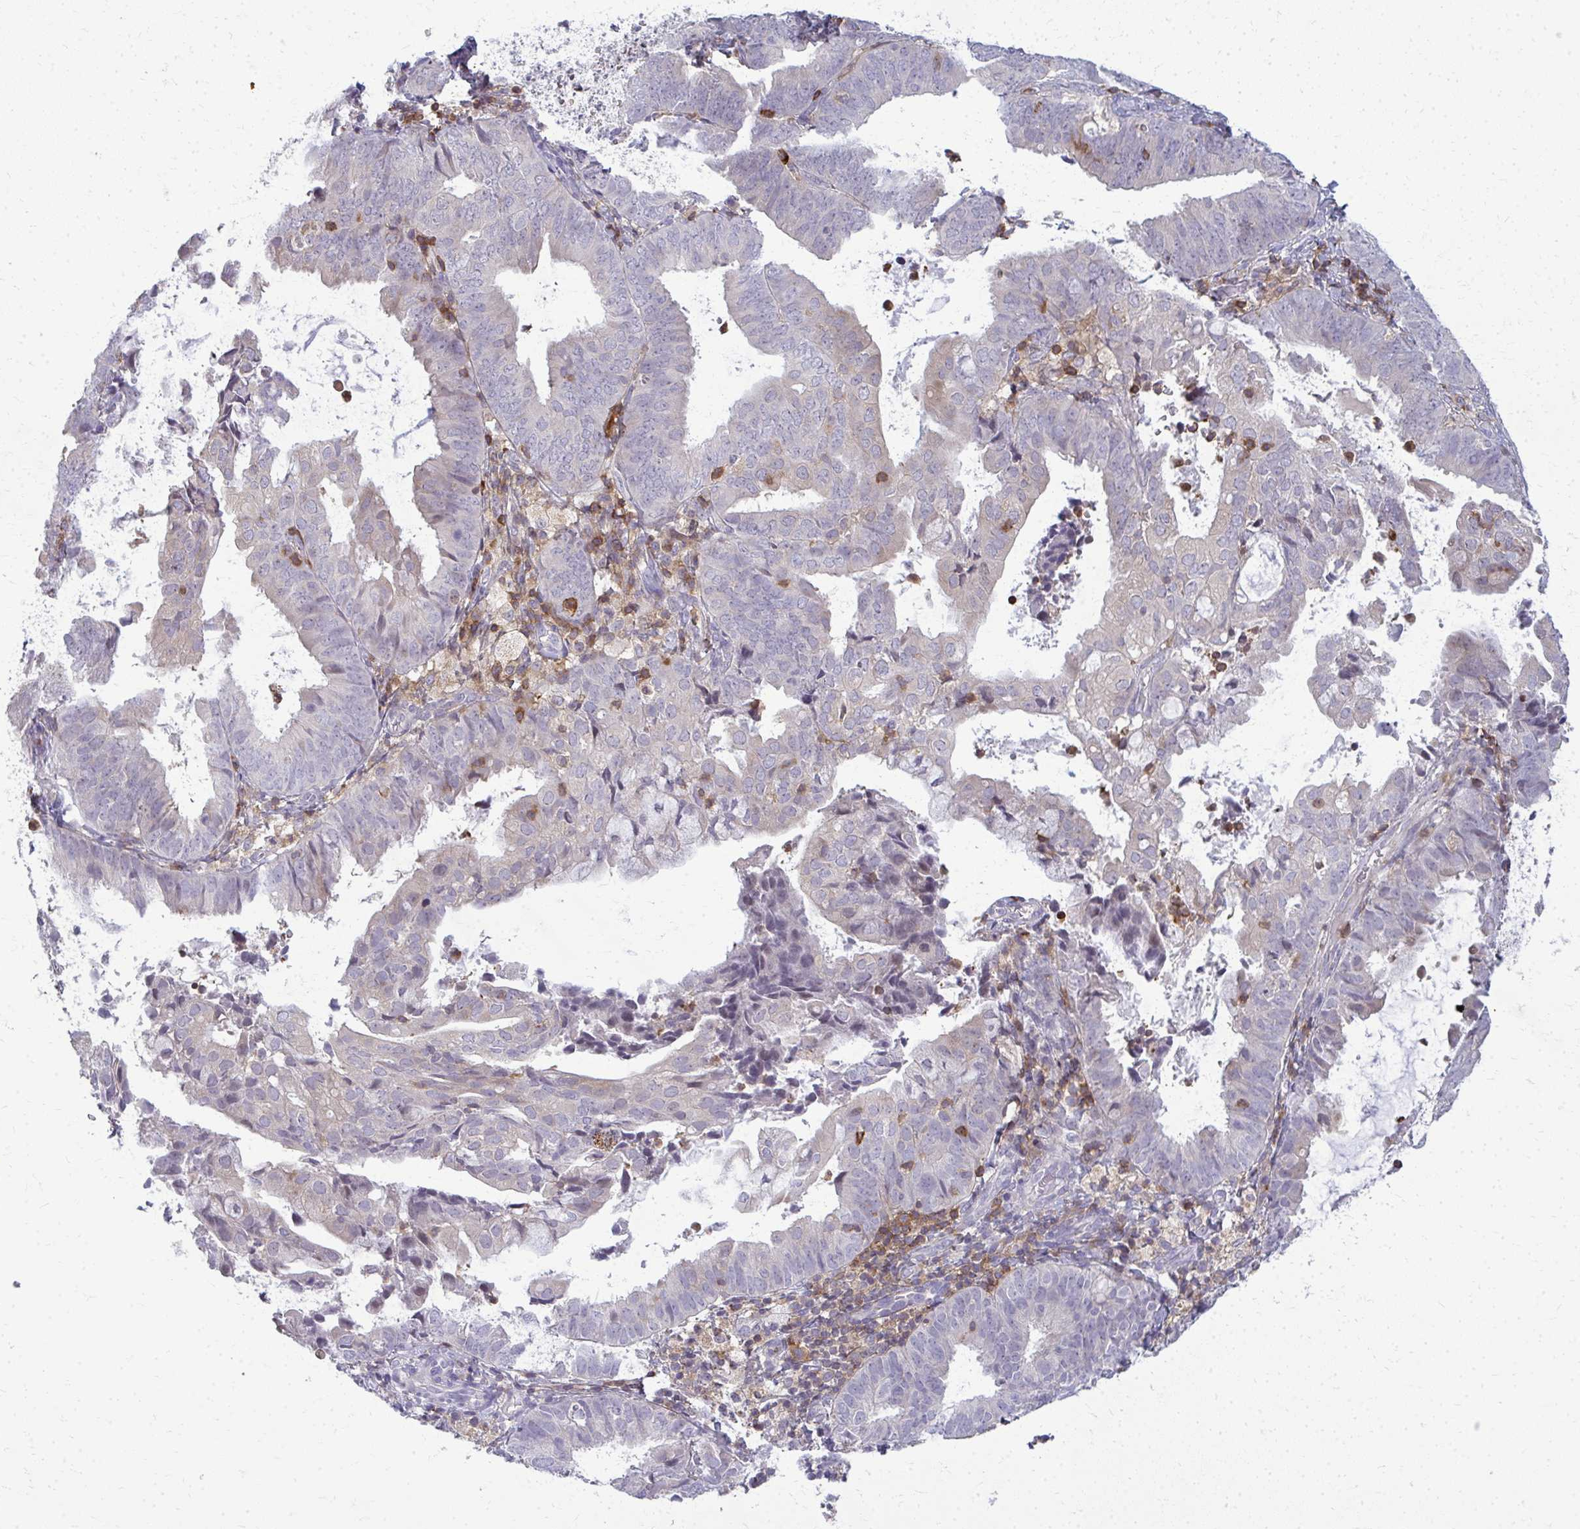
{"staining": {"intensity": "negative", "quantity": "none", "location": "none"}, "tissue": "endometrial cancer", "cell_type": "Tumor cells", "image_type": "cancer", "snomed": [{"axis": "morphology", "description": "Adenocarcinoma, NOS"}, {"axis": "topography", "description": "Endometrium"}], "caption": "IHC of endometrial adenocarcinoma demonstrates no staining in tumor cells.", "gene": "AP5M1", "patient": {"sex": "female", "age": 80}}